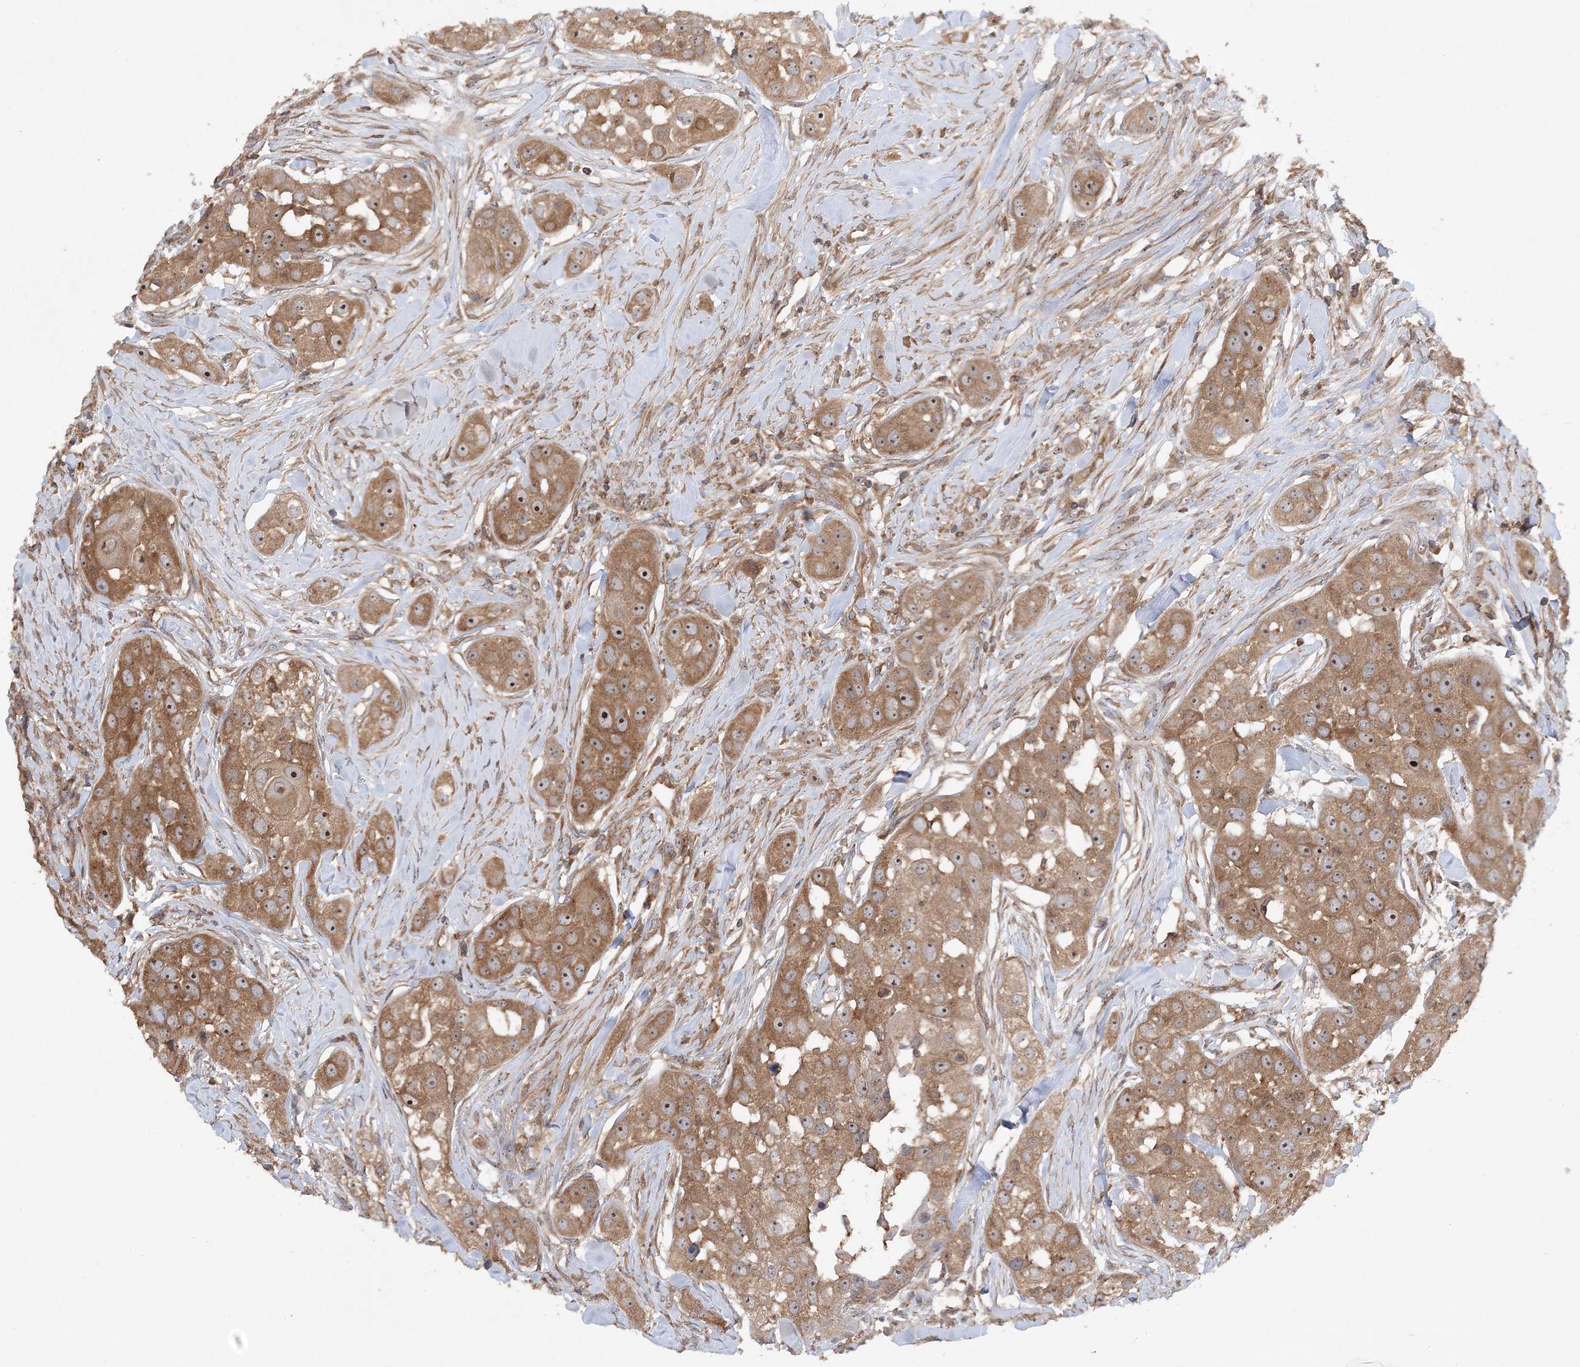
{"staining": {"intensity": "moderate", "quantity": ">75%", "location": "cytoplasmic/membranous,nuclear"}, "tissue": "head and neck cancer", "cell_type": "Tumor cells", "image_type": "cancer", "snomed": [{"axis": "morphology", "description": "Normal tissue, NOS"}, {"axis": "morphology", "description": "Squamous cell carcinoma, NOS"}, {"axis": "topography", "description": "Skeletal muscle"}, {"axis": "topography", "description": "Head-Neck"}], "caption": "A brown stain labels moderate cytoplasmic/membranous and nuclear positivity of a protein in human squamous cell carcinoma (head and neck) tumor cells.", "gene": "ACAP2", "patient": {"sex": "male", "age": 51}}